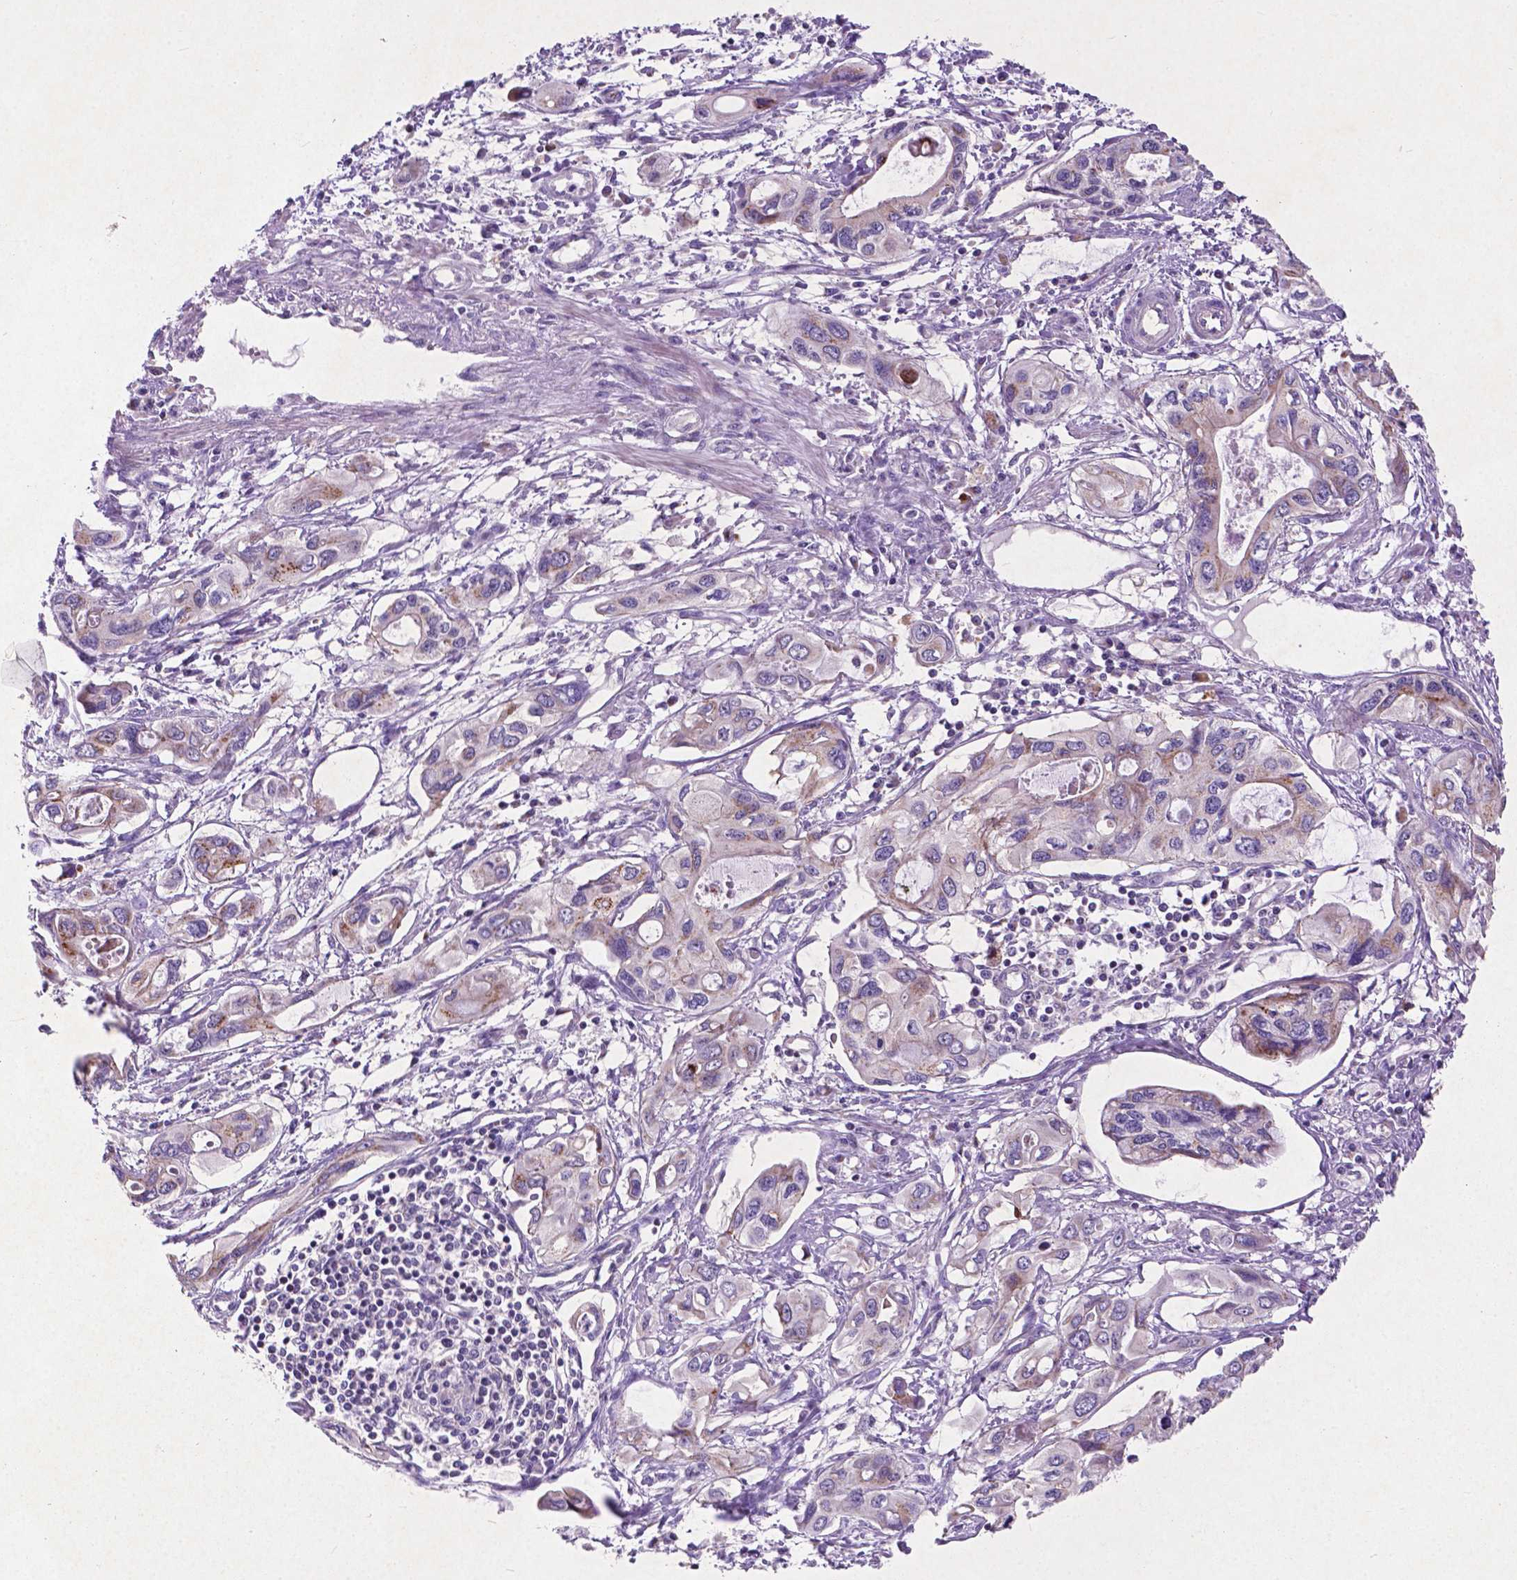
{"staining": {"intensity": "weak", "quantity": "25%-75%", "location": "cytoplasmic/membranous"}, "tissue": "pancreatic cancer", "cell_type": "Tumor cells", "image_type": "cancer", "snomed": [{"axis": "morphology", "description": "Adenocarcinoma, NOS"}, {"axis": "topography", "description": "Pancreas"}], "caption": "Approximately 25%-75% of tumor cells in human pancreatic cancer show weak cytoplasmic/membranous protein positivity as visualized by brown immunohistochemical staining.", "gene": "ATG4D", "patient": {"sex": "male", "age": 60}}